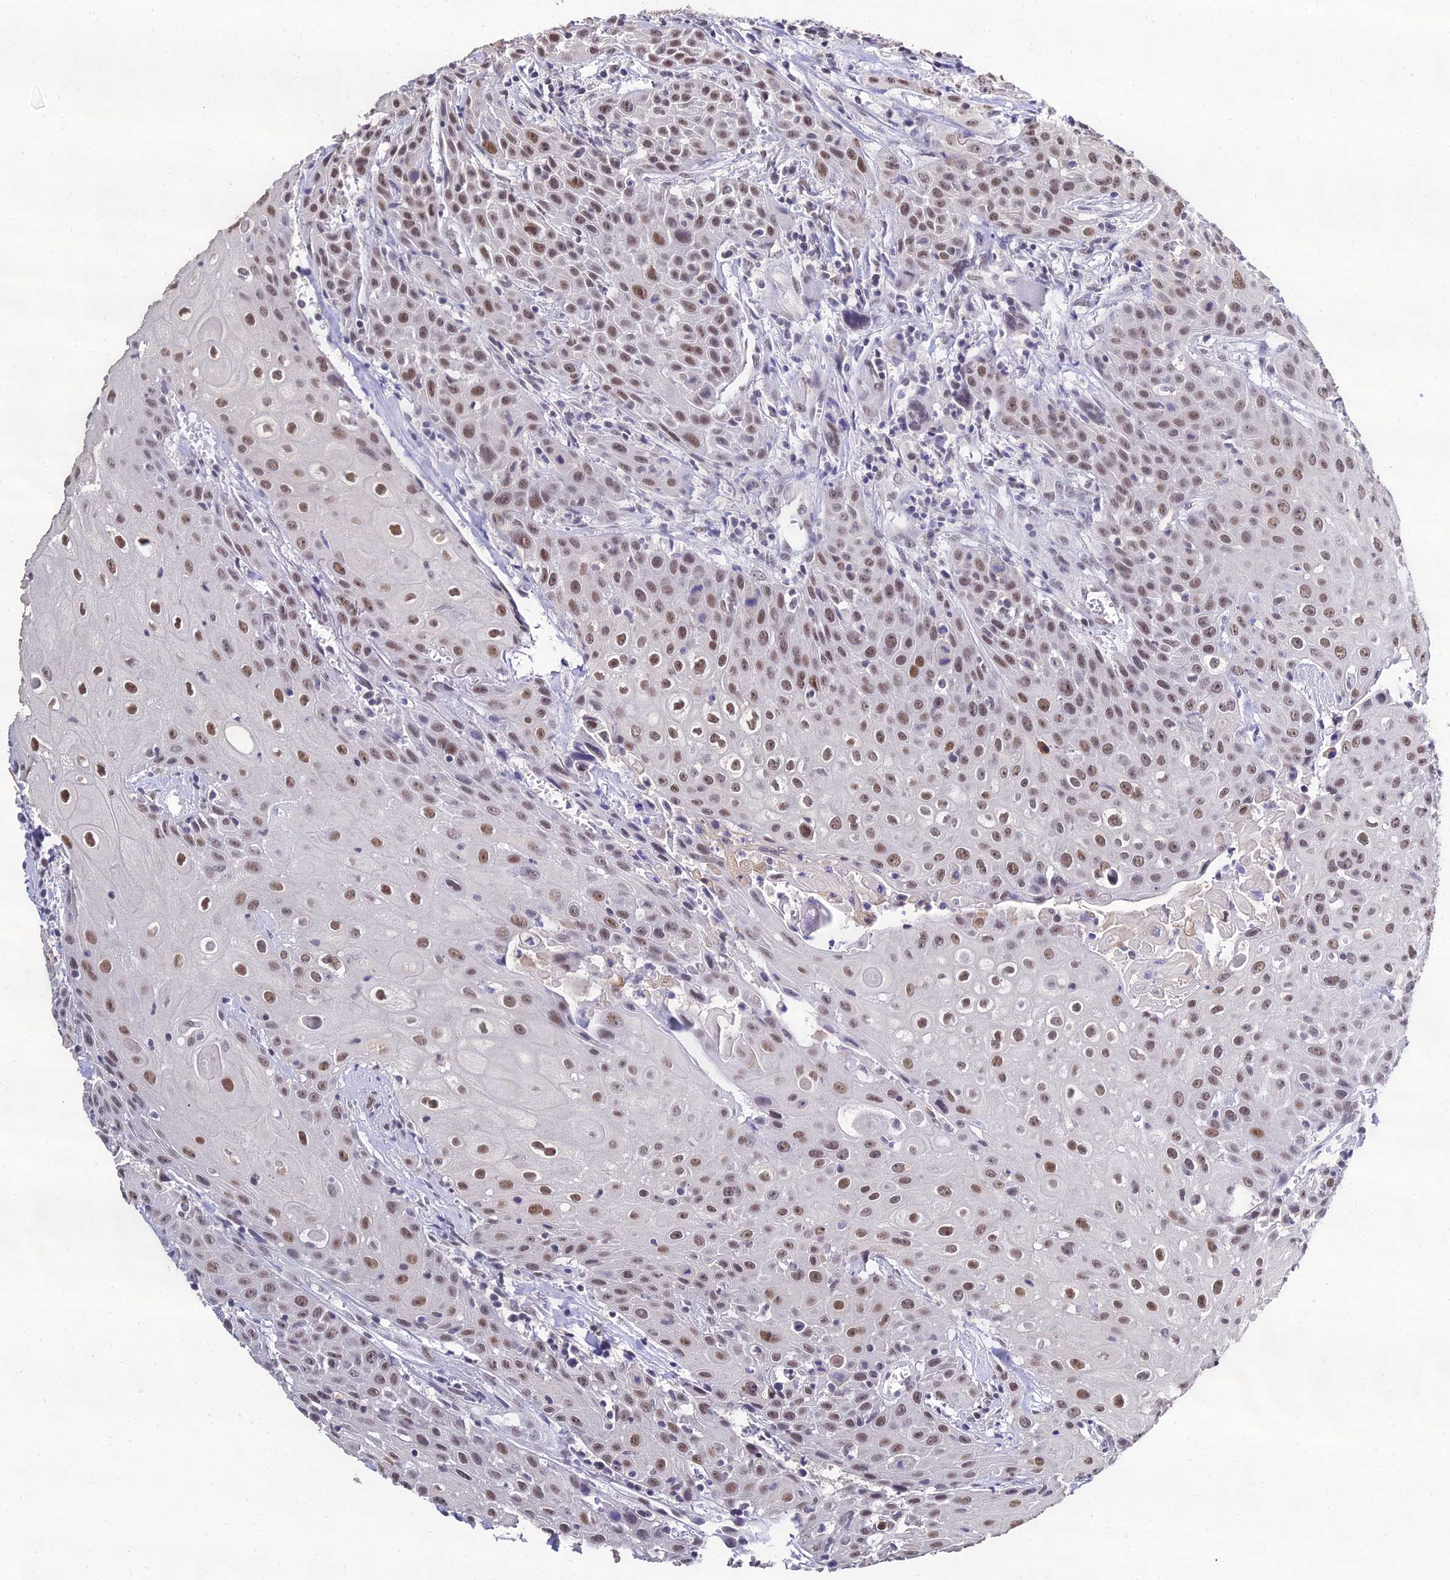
{"staining": {"intensity": "moderate", "quantity": ">75%", "location": "nuclear"}, "tissue": "head and neck cancer", "cell_type": "Tumor cells", "image_type": "cancer", "snomed": [{"axis": "morphology", "description": "Squamous cell carcinoma, NOS"}, {"axis": "topography", "description": "Oral tissue"}, {"axis": "topography", "description": "Head-Neck"}], "caption": "This photomicrograph displays IHC staining of human head and neck cancer (squamous cell carcinoma), with medium moderate nuclear positivity in about >75% of tumor cells.", "gene": "PPP4R2", "patient": {"sex": "female", "age": 82}}